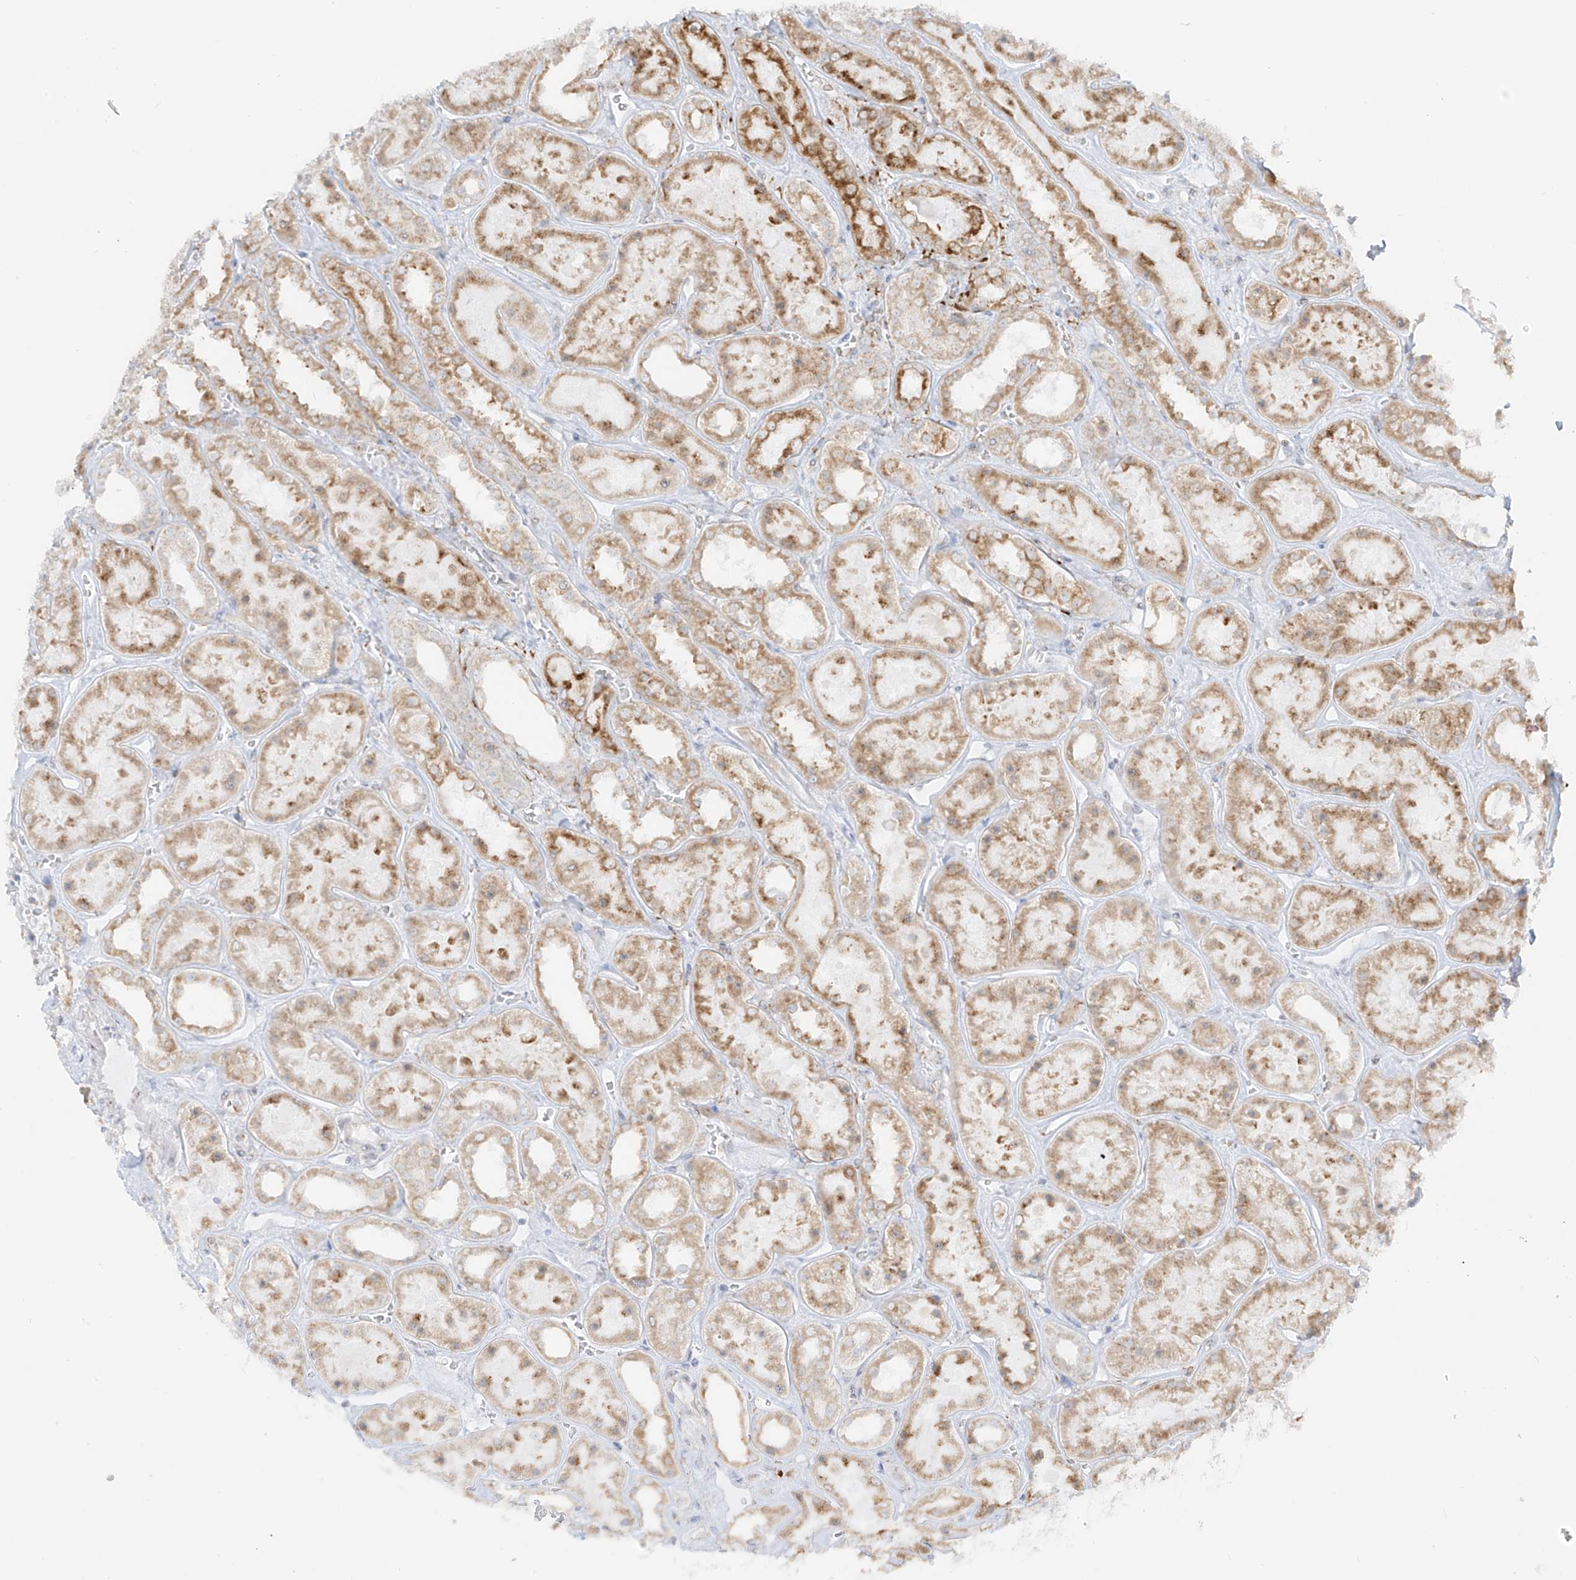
{"staining": {"intensity": "negative", "quantity": "none", "location": "none"}, "tissue": "kidney", "cell_type": "Cells in glomeruli", "image_type": "normal", "snomed": [{"axis": "morphology", "description": "Normal tissue, NOS"}, {"axis": "topography", "description": "Kidney"}], "caption": "A high-resolution image shows immunohistochemistry staining of normal kidney, which demonstrates no significant staining in cells in glomeruli.", "gene": "LRRC59", "patient": {"sex": "female", "age": 41}}